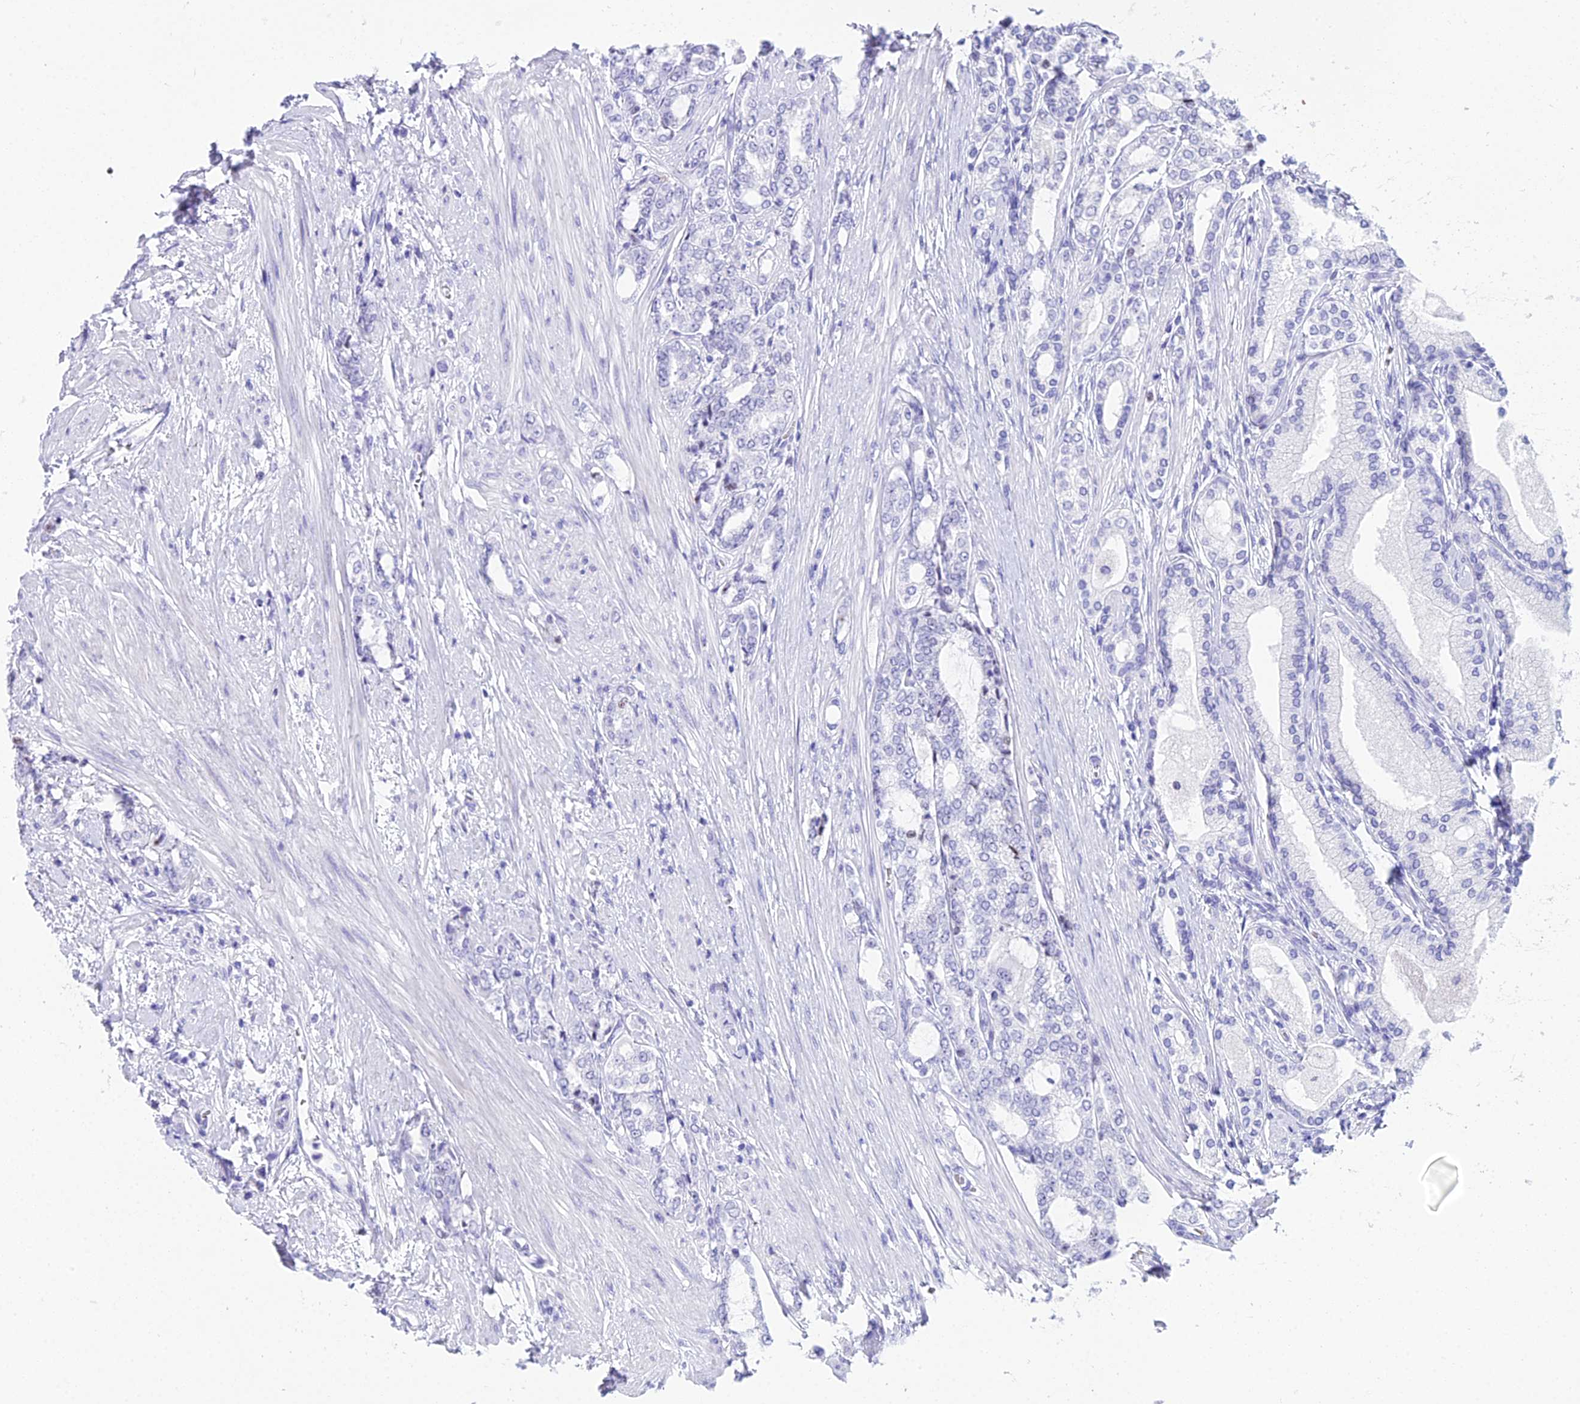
{"staining": {"intensity": "negative", "quantity": "none", "location": "none"}, "tissue": "prostate cancer", "cell_type": "Tumor cells", "image_type": "cancer", "snomed": [{"axis": "morphology", "description": "Adenocarcinoma, High grade"}, {"axis": "topography", "description": "Prostate"}], "caption": "Immunohistochemical staining of prostate high-grade adenocarcinoma shows no significant expression in tumor cells.", "gene": "RNPS1", "patient": {"sex": "male", "age": 64}}